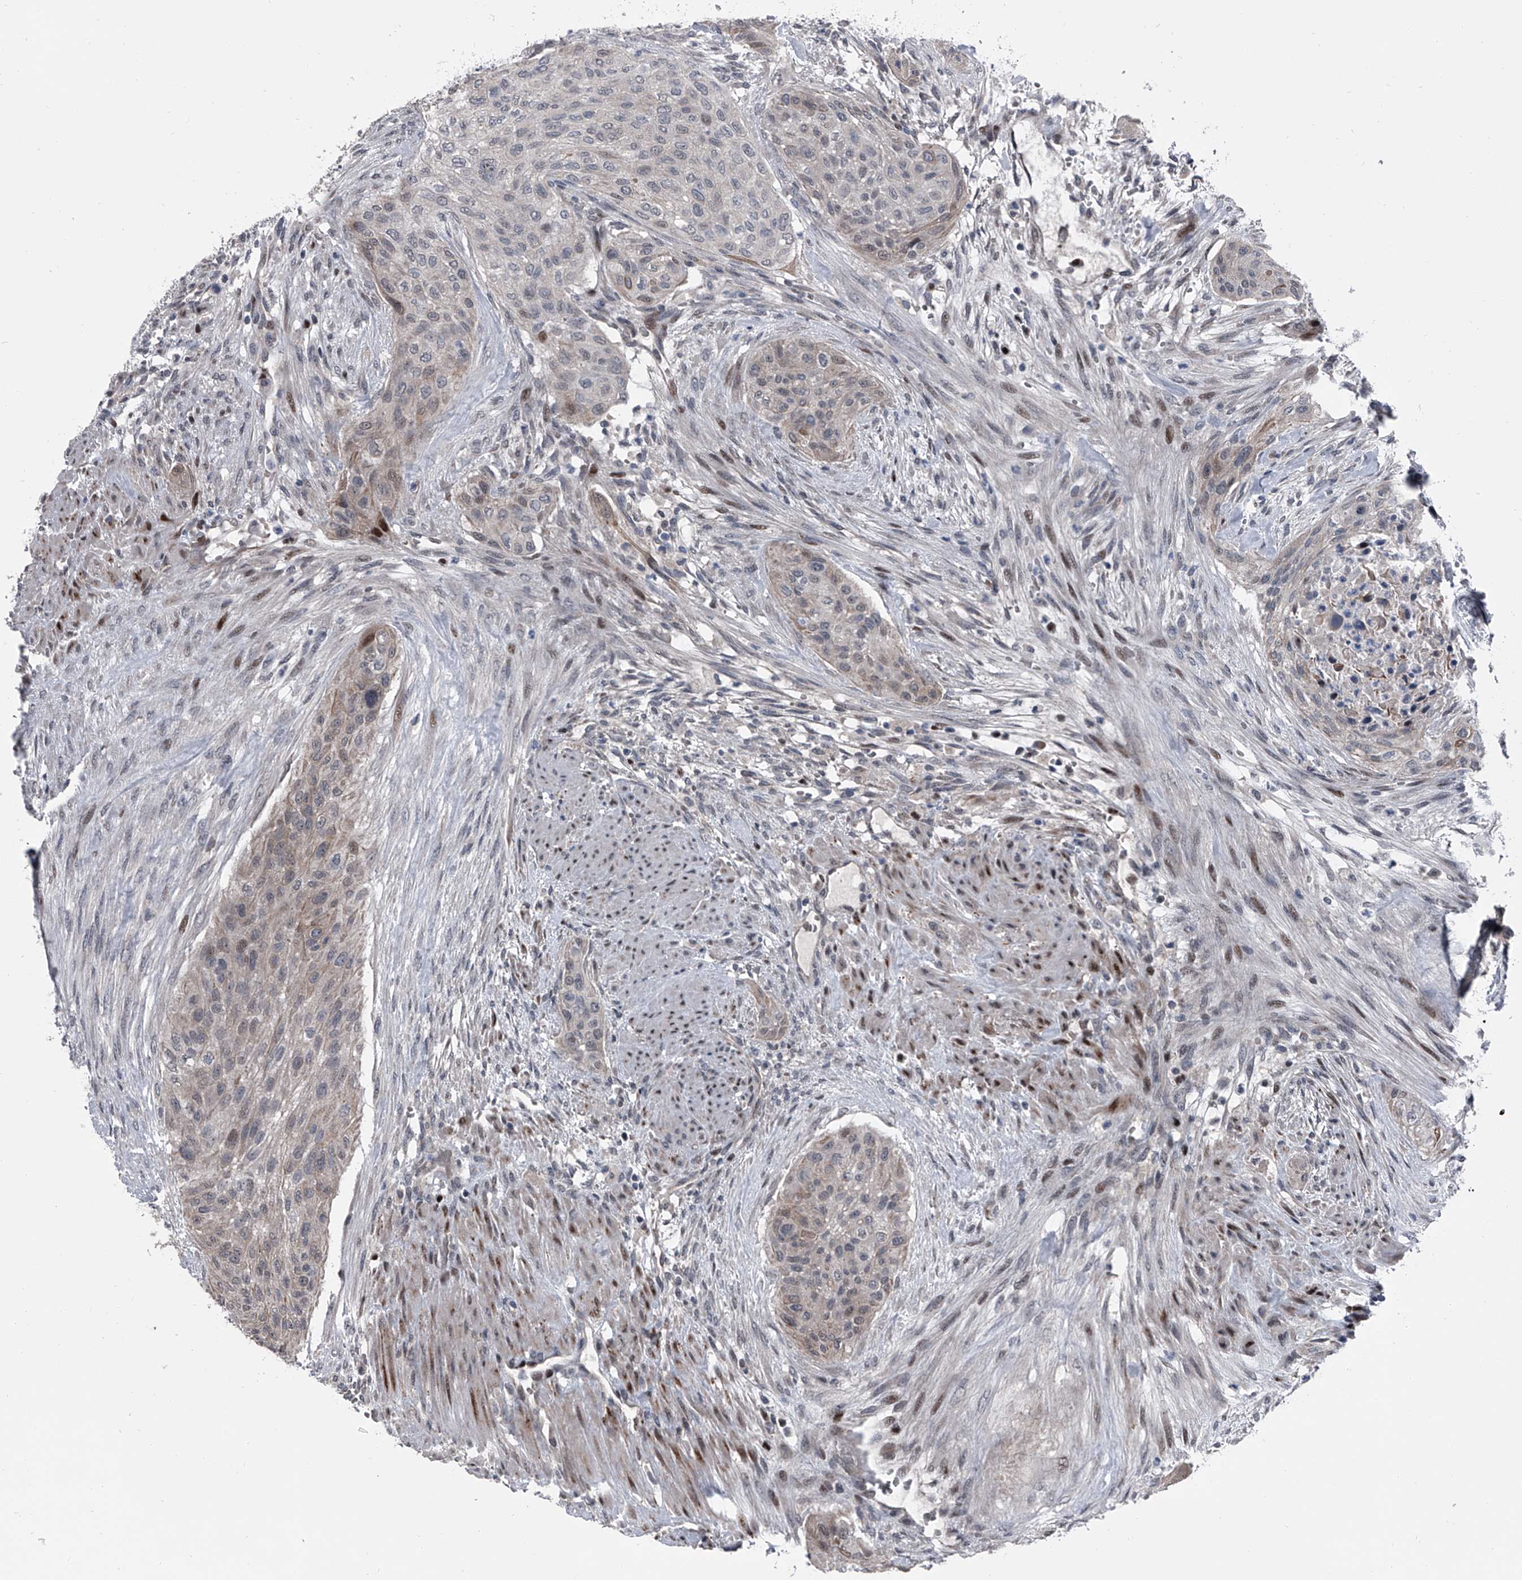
{"staining": {"intensity": "weak", "quantity": "<25%", "location": "cytoplasmic/membranous"}, "tissue": "urothelial cancer", "cell_type": "Tumor cells", "image_type": "cancer", "snomed": [{"axis": "morphology", "description": "Urothelial carcinoma, High grade"}, {"axis": "topography", "description": "Urinary bladder"}], "caption": "DAB (3,3'-diaminobenzidine) immunohistochemical staining of urothelial cancer displays no significant expression in tumor cells. Nuclei are stained in blue.", "gene": "ELK4", "patient": {"sex": "male", "age": 35}}